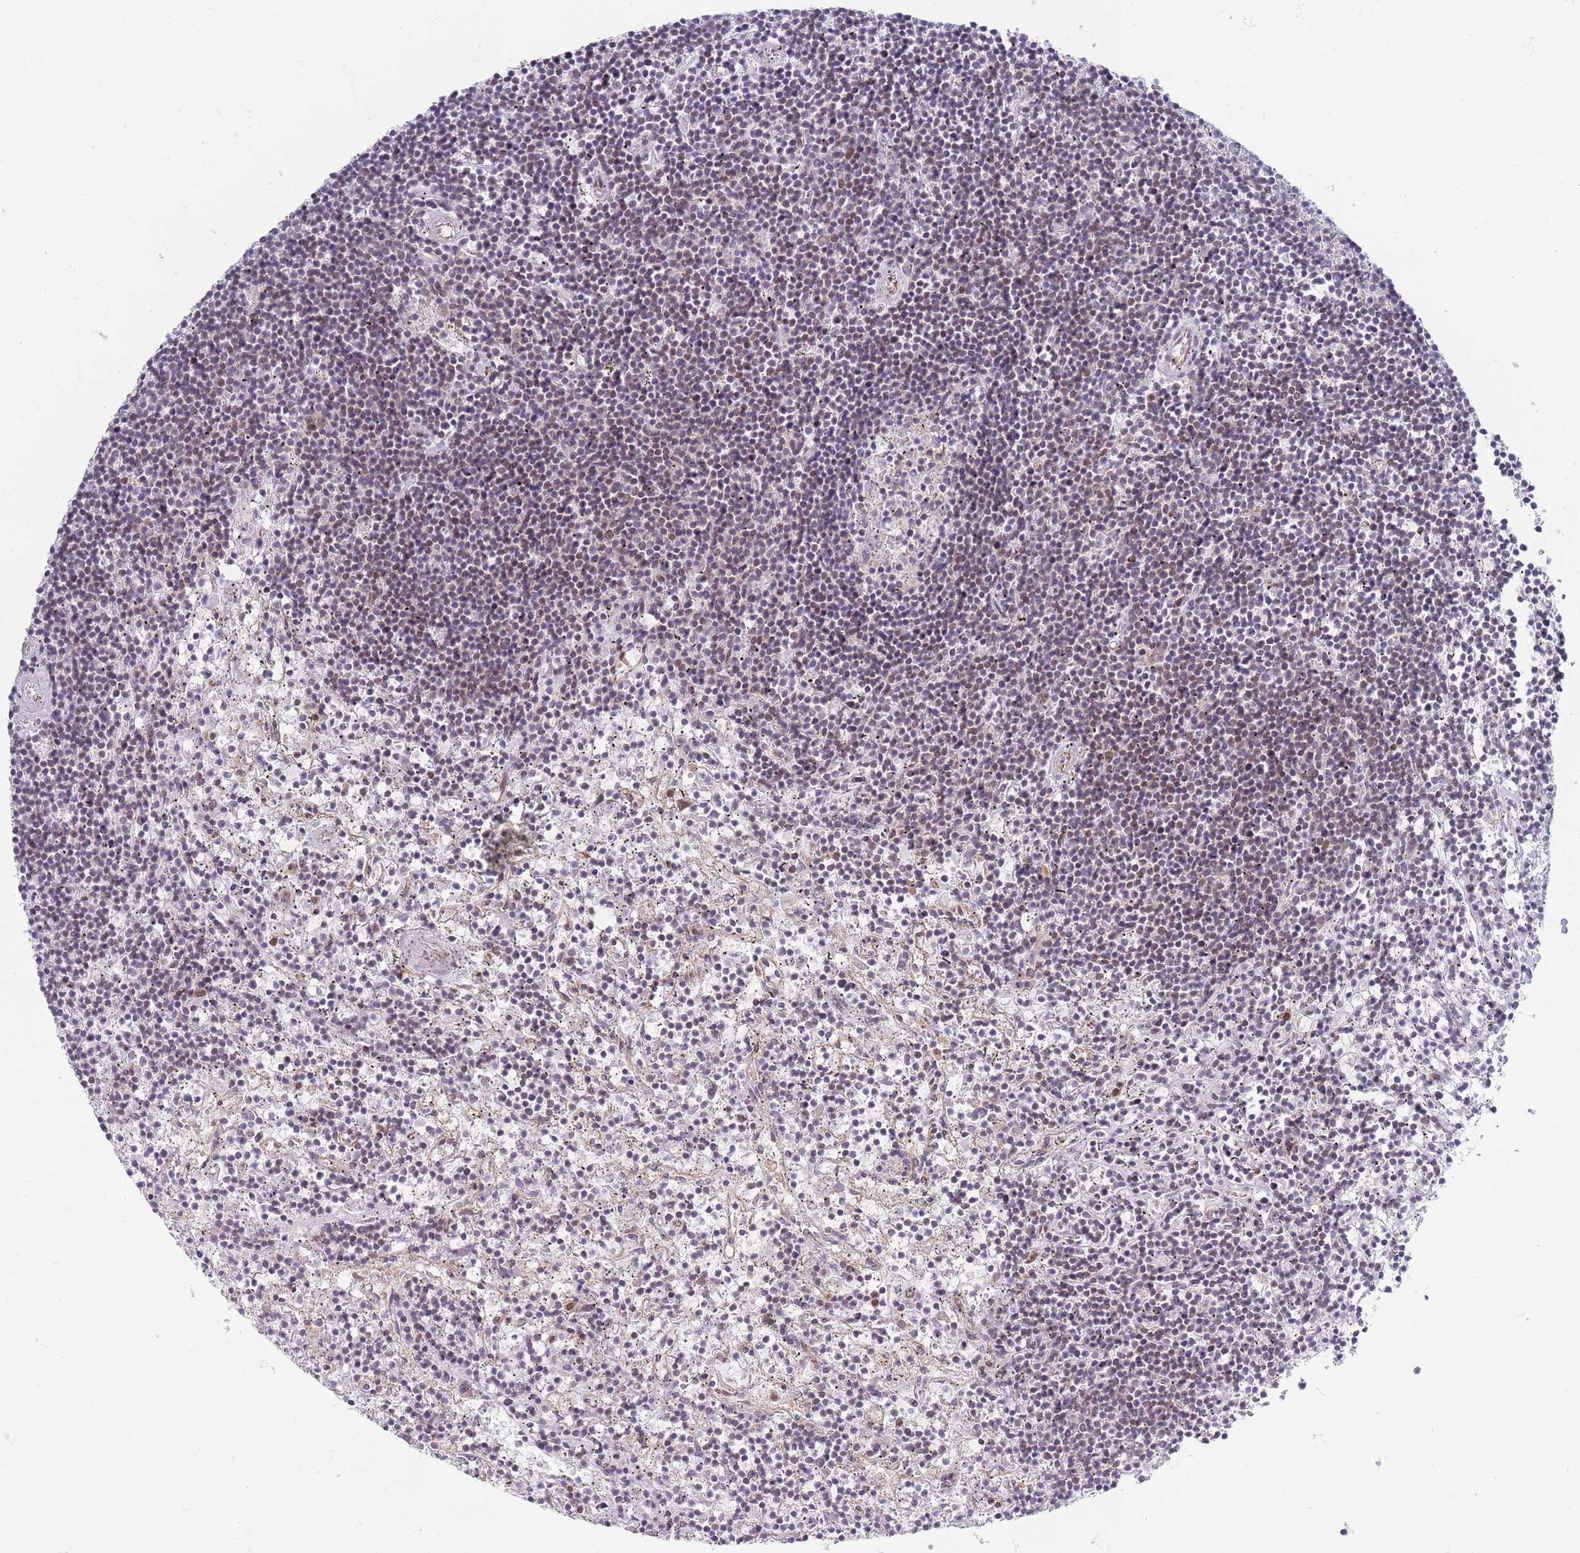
{"staining": {"intensity": "weak", "quantity": "<25%", "location": "nuclear"}, "tissue": "lymphoma", "cell_type": "Tumor cells", "image_type": "cancer", "snomed": [{"axis": "morphology", "description": "Malignant lymphoma, non-Hodgkin's type, Low grade"}, {"axis": "topography", "description": "Spleen"}], "caption": "Histopathology image shows no protein positivity in tumor cells of malignant lymphoma, non-Hodgkin's type (low-grade) tissue. Nuclei are stained in blue.", "gene": "VRK2", "patient": {"sex": "male", "age": 76}}